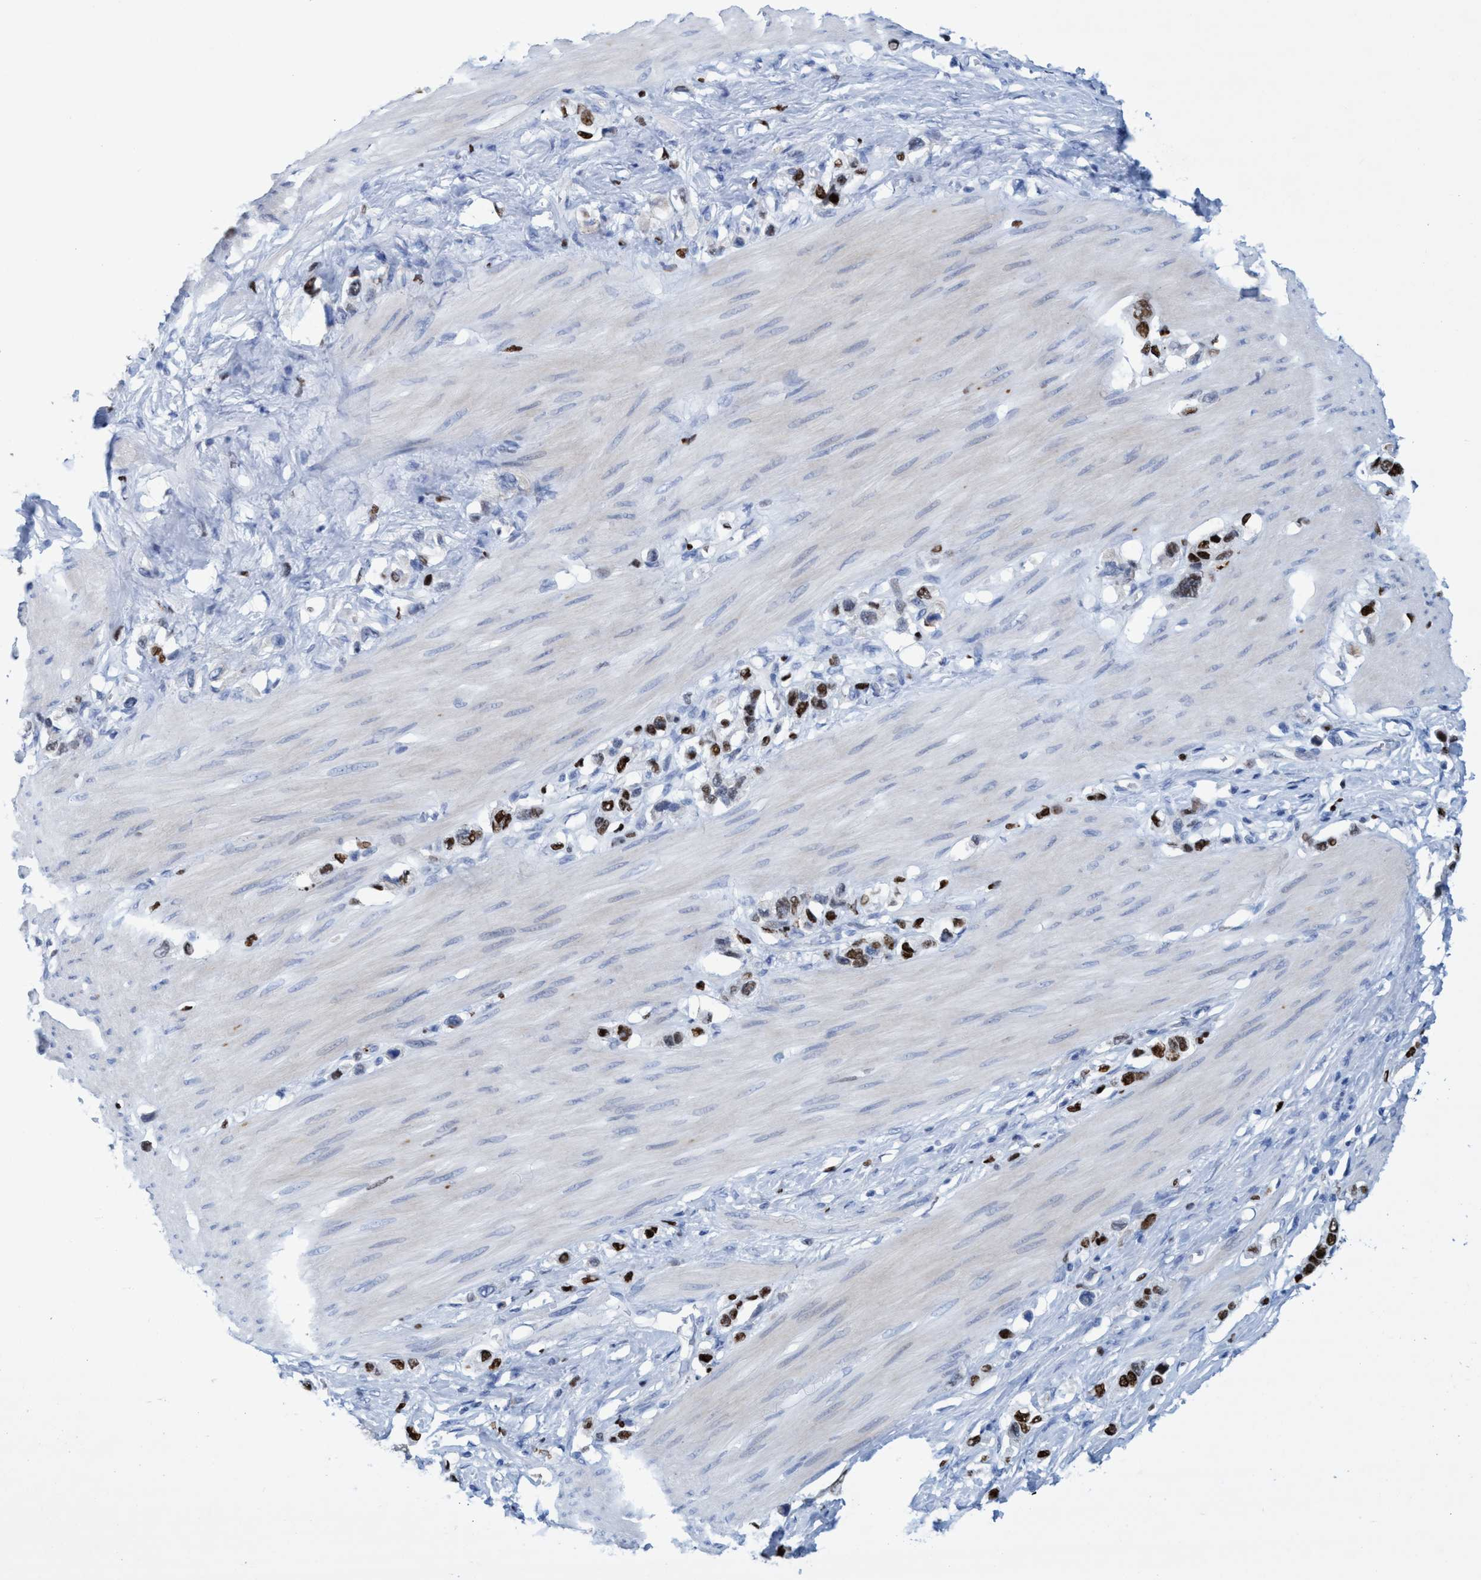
{"staining": {"intensity": "moderate", "quantity": ">75%", "location": "nuclear"}, "tissue": "stomach cancer", "cell_type": "Tumor cells", "image_type": "cancer", "snomed": [{"axis": "morphology", "description": "Adenocarcinoma, NOS"}, {"axis": "topography", "description": "Stomach"}], "caption": "Immunohistochemical staining of human adenocarcinoma (stomach) shows medium levels of moderate nuclear protein staining in approximately >75% of tumor cells. (IHC, brightfield microscopy, high magnification).", "gene": "R3HCC1", "patient": {"sex": "female", "age": 65}}